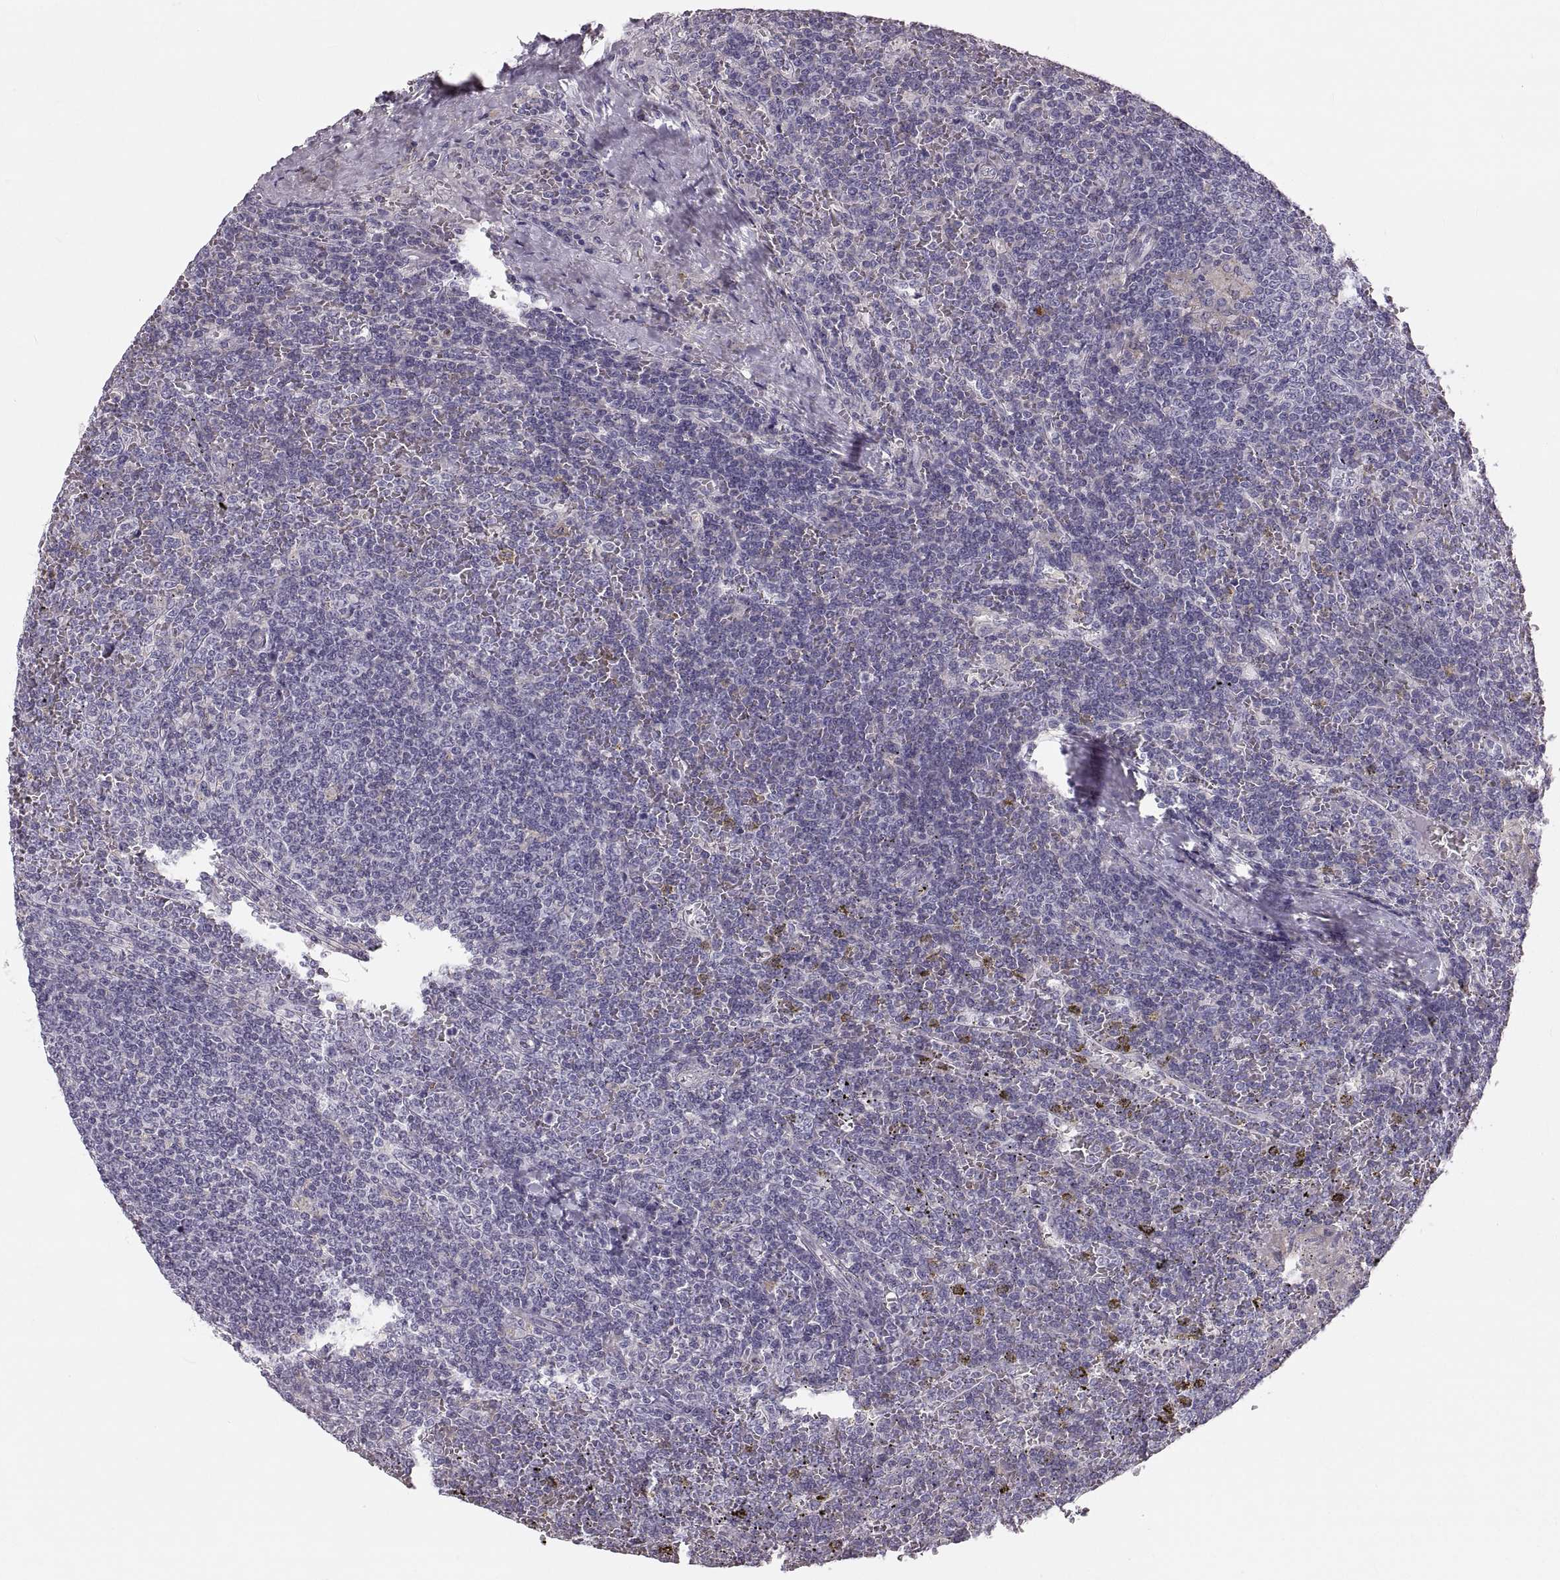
{"staining": {"intensity": "negative", "quantity": "none", "location": "none"}, "tissue": "lymphoma", "cell_type": "Tumor cells", "image_type": "cancer", "snomed": [{"axis": "morphology", "description": "Malignant lymphoma, non-Hodgkin's type, Low grade"}, {"axis": "topography", "description": "Spleen"}], "caption": "A high-resolution photomicrograph shows immunohistochemistry staining of lymphoma, which shows no significant positivity in tumor cells. Brightfield microscopy of IHC stained with DAB (brown) and hematoxylin (blue), captured at high magnification.", "gene": "RUNDC3A", "patient": {"sex": "female", "age": 19}}